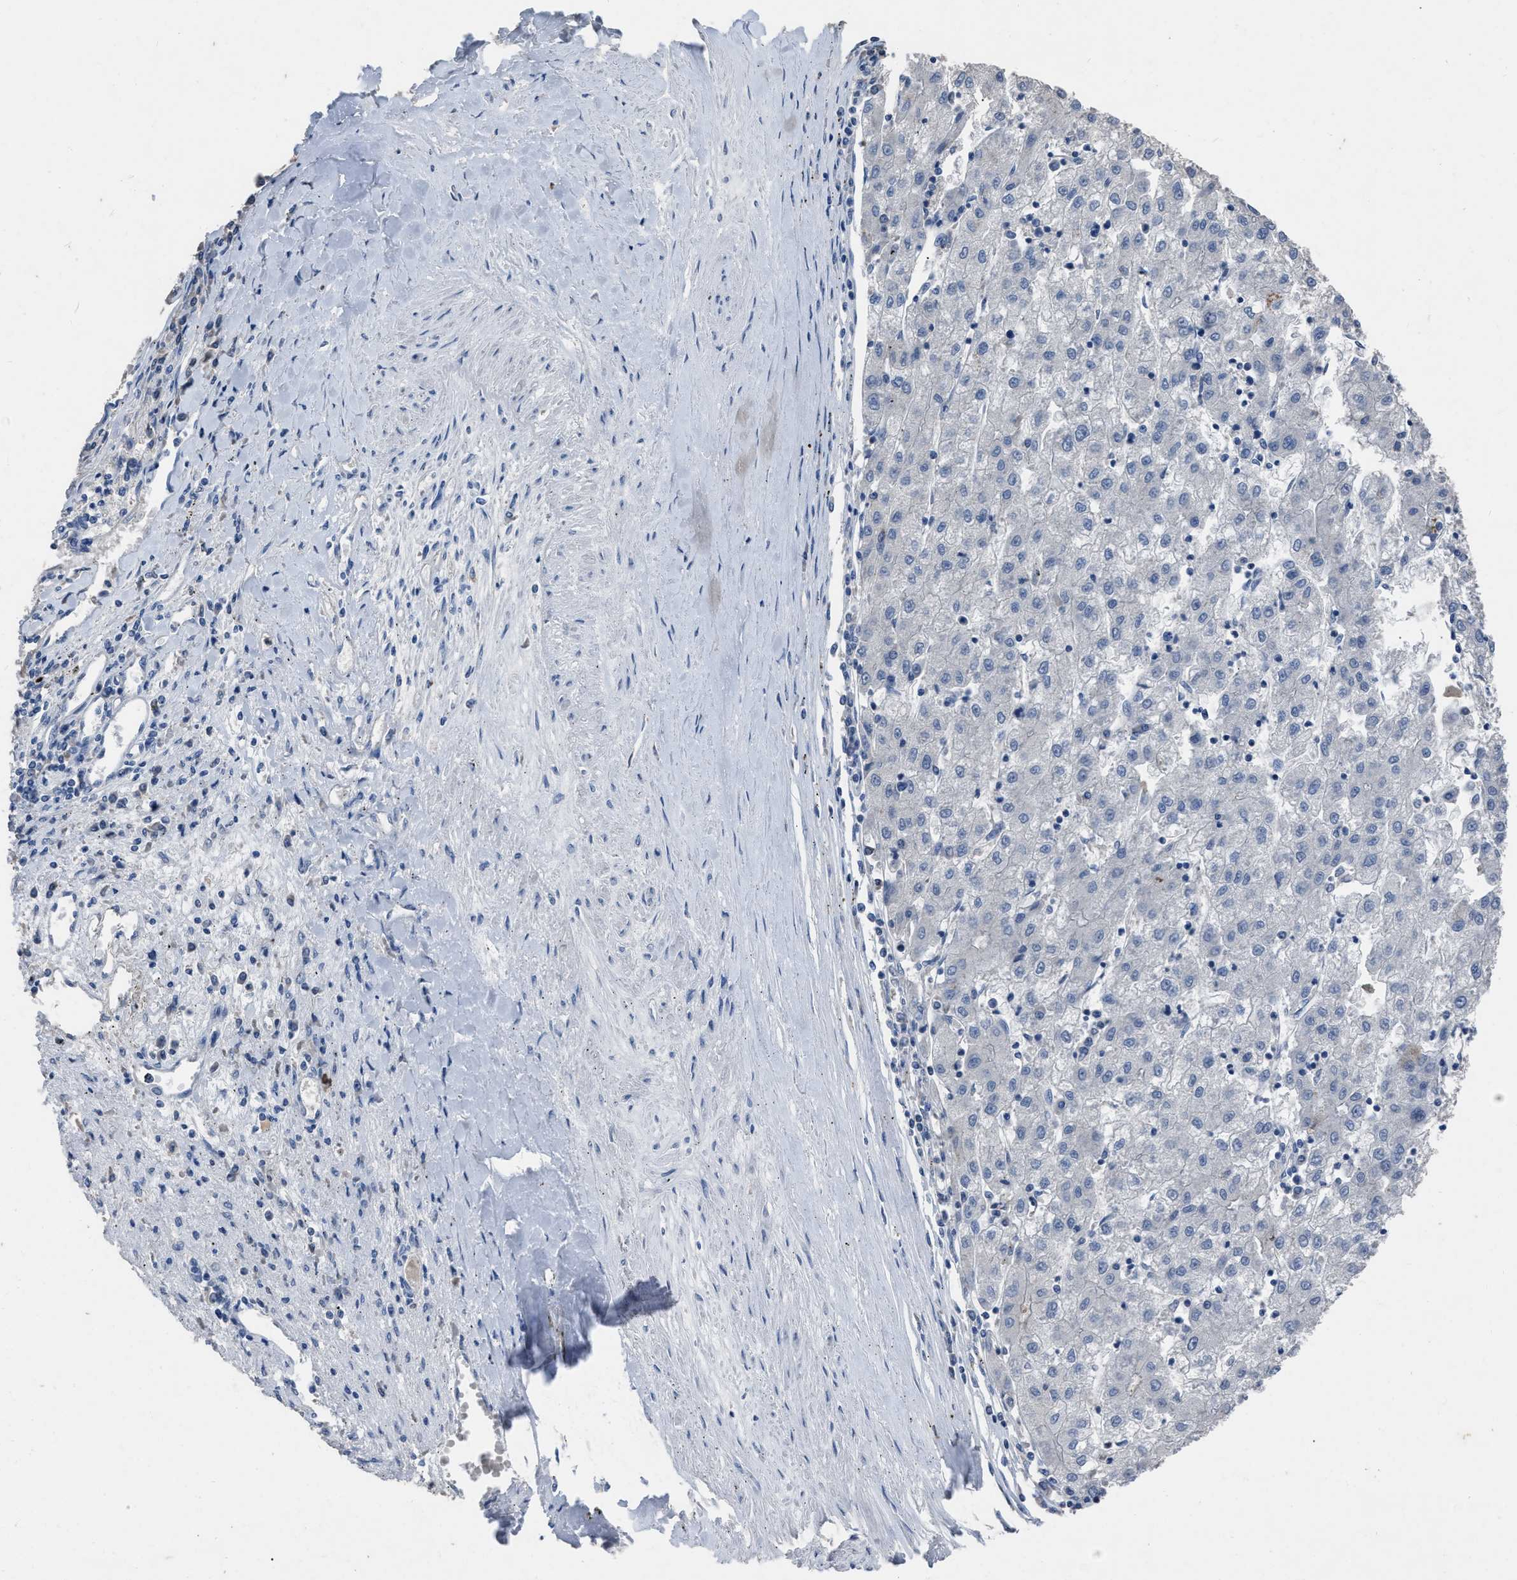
{"staining": {"intensity": "negative", "quantity": "none", "location": "none"}, "tissue": "liver cancer", "cell_type": "Tumor cells", "image_type": "cancer", "snomed": [{"axis": "morphology", "description": "Carcinoma, Hepatocellular, NOS"}, {"axis": "topography", "description": "Liver"}], "caption": "DAB immunohistochemical staining of human liver cancer (hepatocellular carcinoma) exhibits no significant positivity in tumor cells.", "gene": "HABP2", "patient": {"sex": "male", "age": 72}}